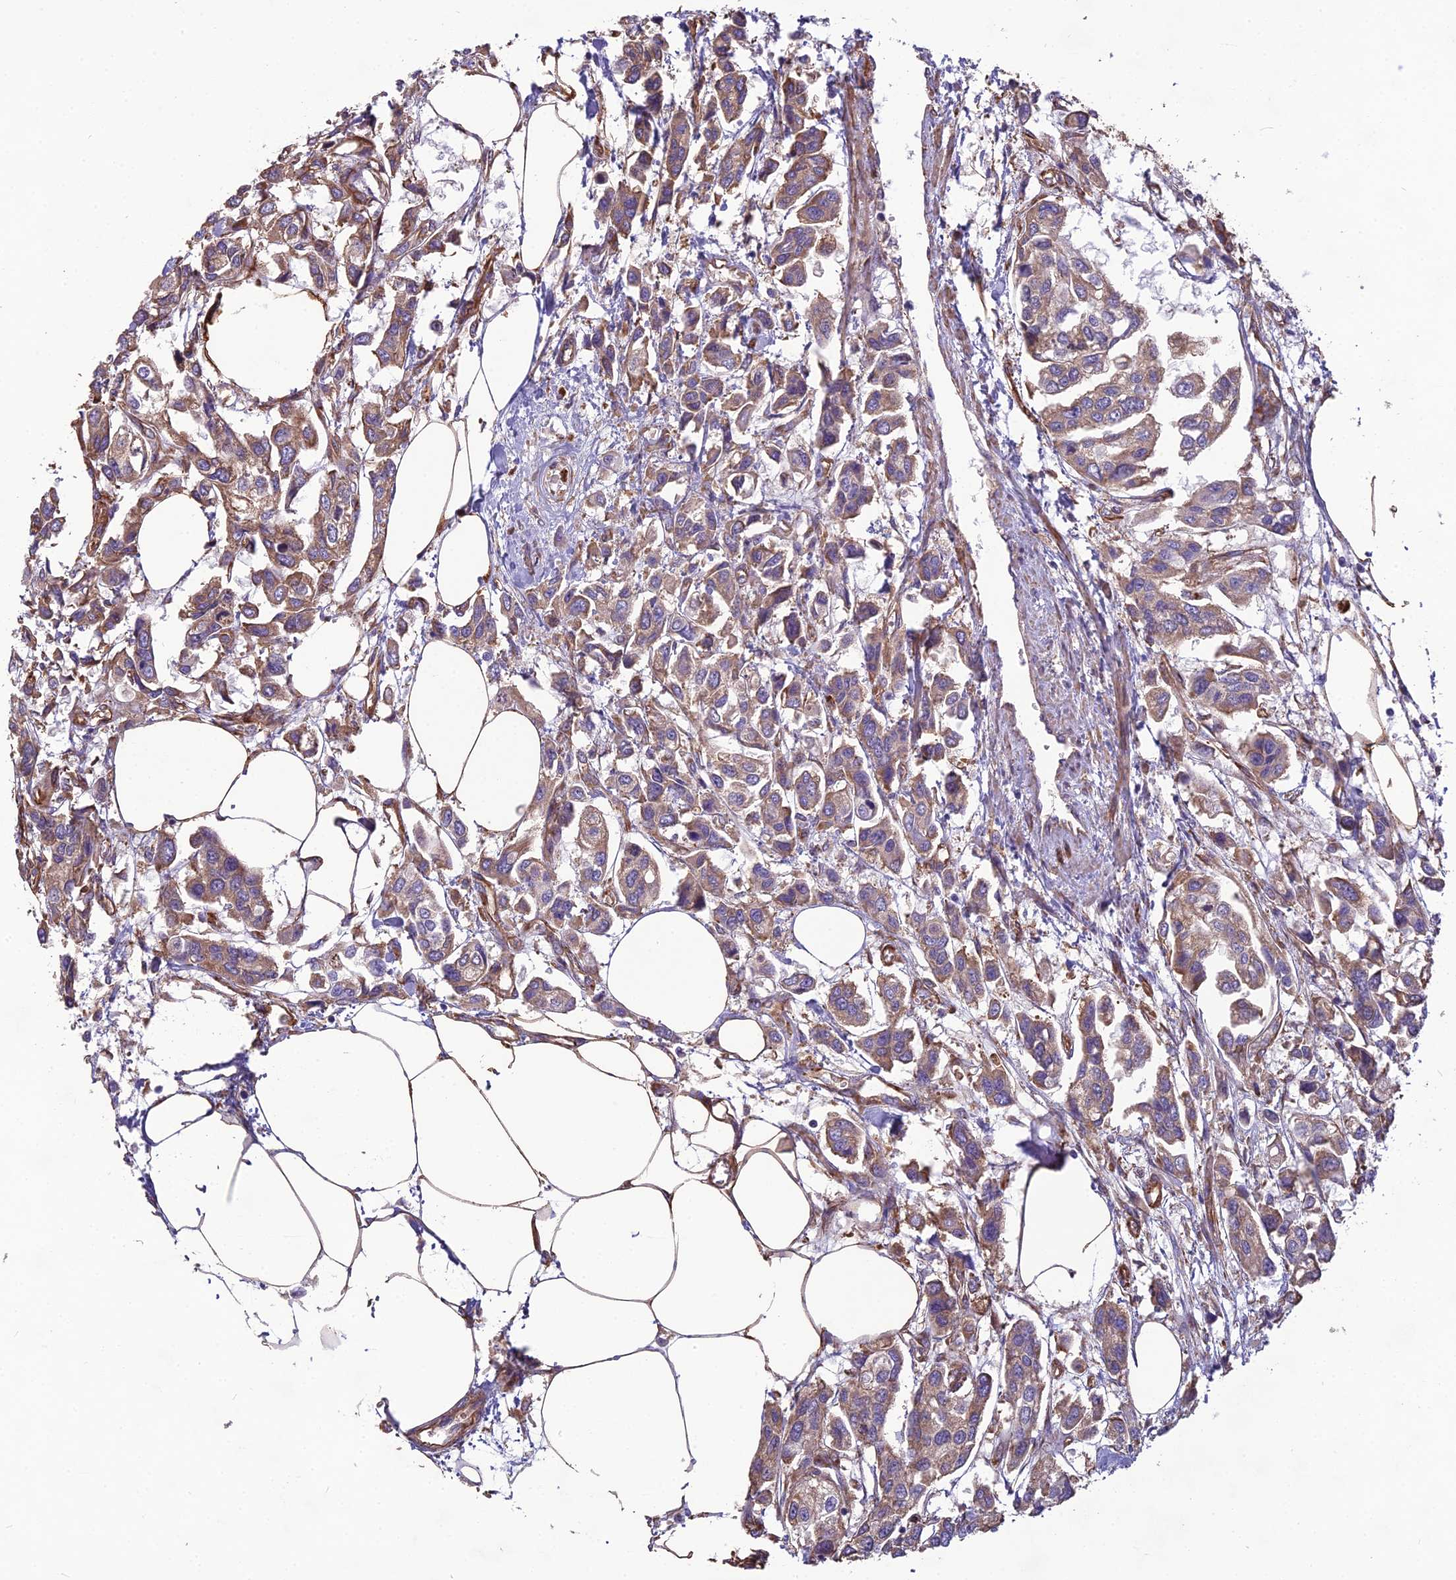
{"staining": {"intensity": "weak", "quantity": ">75%", "location": "cytoplasmic/membranous"}, "tissue": "urothelial cancer", "cell_type": "Tumor cells", "image_type": "cancer", "snomed": [{"axis": "morphology", "description": "Urothelial carcinoma, High grade"}, {"axis": "topography", "description": "Urinary bladder"}], "caption": "Immunohistochemistry histopathology image of neoplastic tissue: high-grade urothelial carcinoma stained using IHC reveals low levels of weak protein expression localized specifically in the cytoplasmic/membranous of tumor cells, appearing as a cytoplasmic/membranous brown color.", "gene": "SPDL1", "patient": {"sex": "male", "age": 67}}